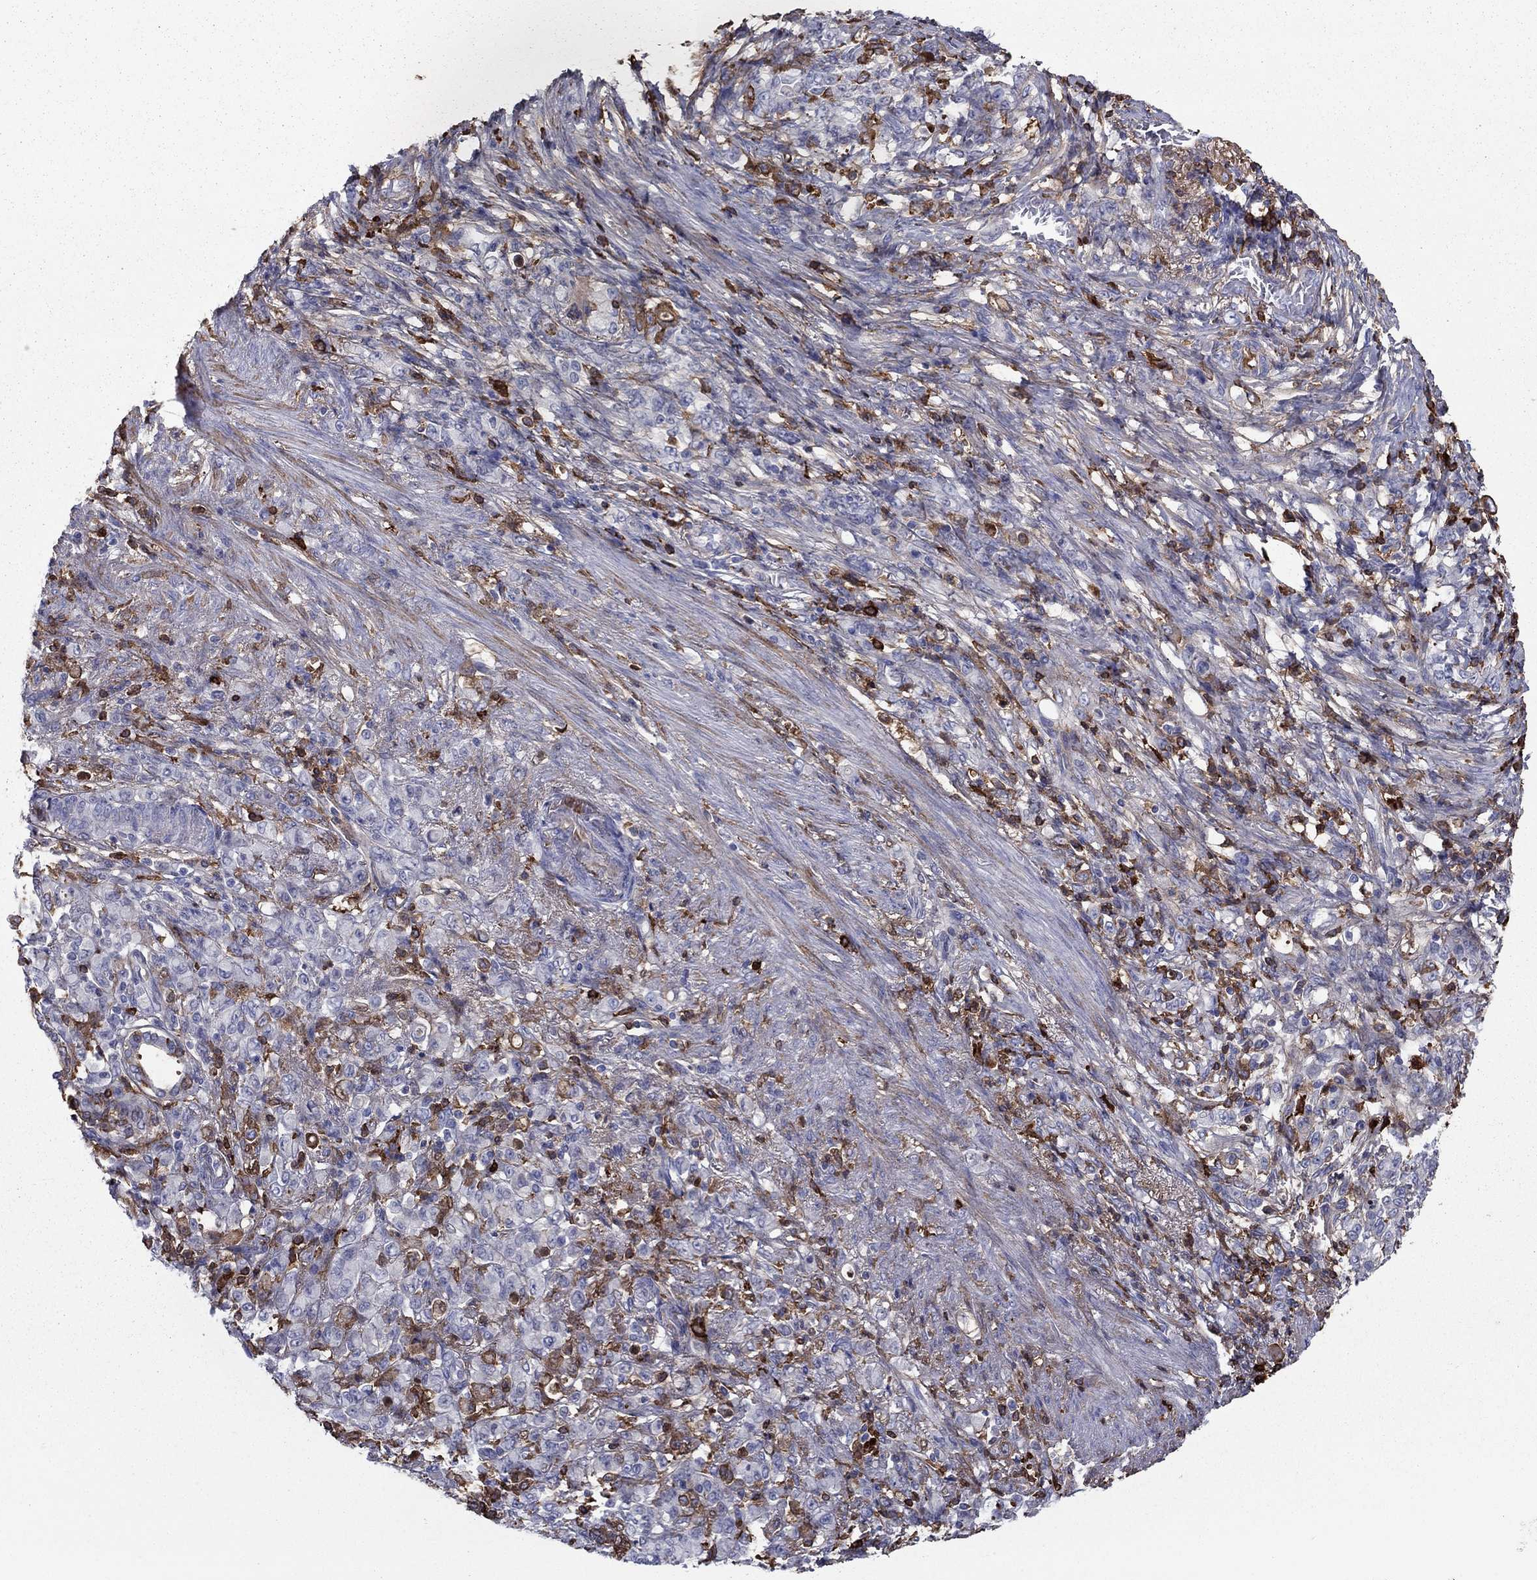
{"staining": {"intensity": "moderate", "quantity": "25%-75%", "location": "cytoplasmic/membranous"}, "tissue": "stomach cancer", "cell_type": "Tumor cells", "image_type": "cancer", "snomed": [{"axis": "morphology", "description": "Normal tissue, NOS"}, {"axis": "morphology", "description": "Adenocarcinoma, NOS"}, {"axis": "topography", "description": "Stomach"}], "caption": "Protein staining exhibits moderate cytoplasmic/membranous staining in approximately 25%-75% of tumor cells in stomach adenocarcinoma.", "gene": "HPX", "patient": {"sex": "female", "age": 79}}